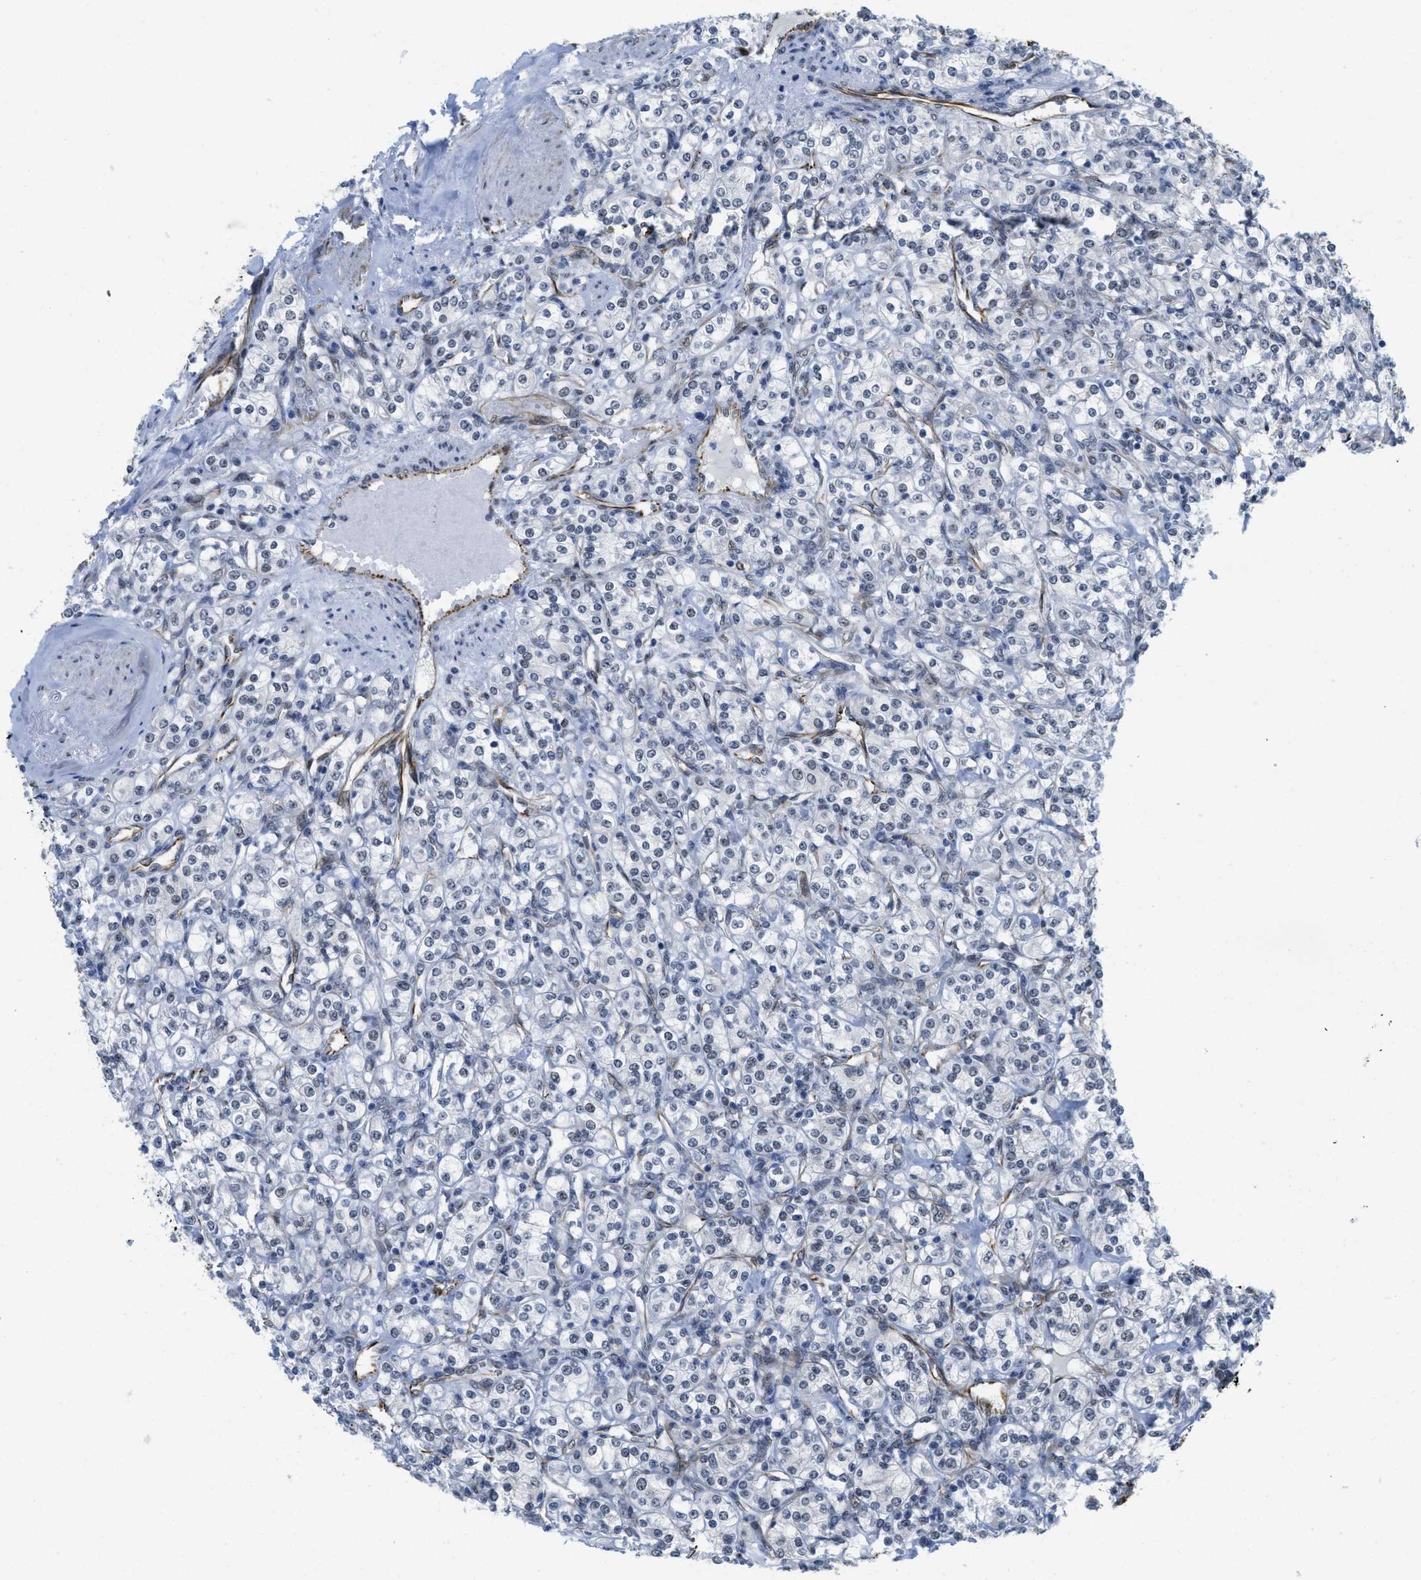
{"staining": {"intensity": "negative", "quantity": "none", "location": "none"}, "tissue": "renal cancer", "cell_type": "Tumor cells", "image_type": "cancer", "snomed": [{"axis": "morphology", "description": "Adenocarcinoma, NOS"}, {"axis": "topography", "description": "Kidney"}], "caption": "This is an immunohistochemistry histopathology image of human renal cancer. There is no positivity in tumor cells.", "gene": "LRRC8B", "patient": {"sex": "male", "age": 77}}